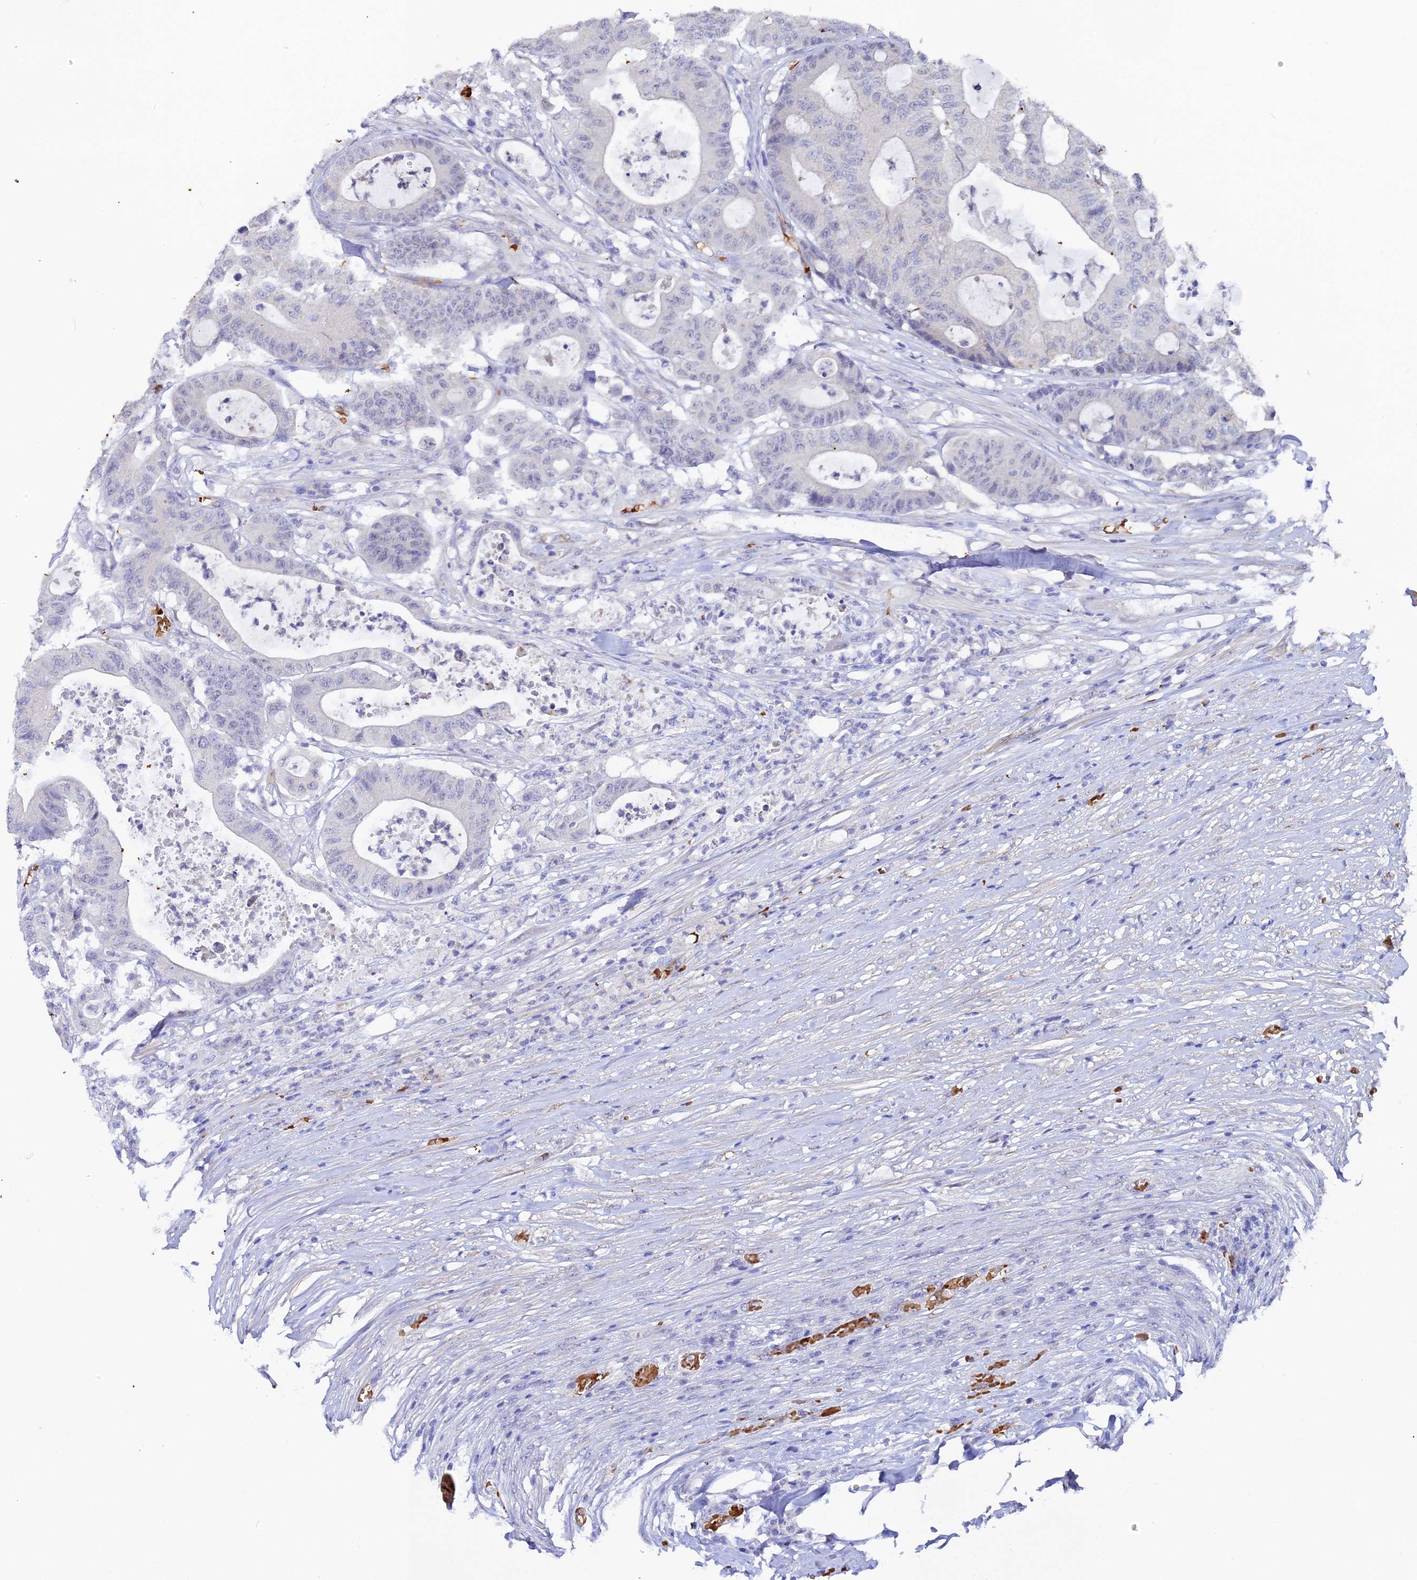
{"staining": {"intensity": "negative", "quantity": "none", "location": "none"}, "tissue": "colorectal cancer", "cell_type": "Tumor cells", "image_type": "cancer", "snomed": [{"axis": "morphology", "description": "Adenocarcinoma, NOS"}, {"axis": "topography", "description": "Colon"}], "caption": "Immunohistochemistry image of neoplastic tissue: colorectal cancer (adenocarcinoma) stained with DAB (3,3'-diaminobenzidine) demonstrates no significant protein expression in tumor cells. (DAB (3,3'-diaminobenzidine) IHC with hematoxylin counter stain).", "gene": "CFAP45", "patient": {"sex": "female", "age": 84}}